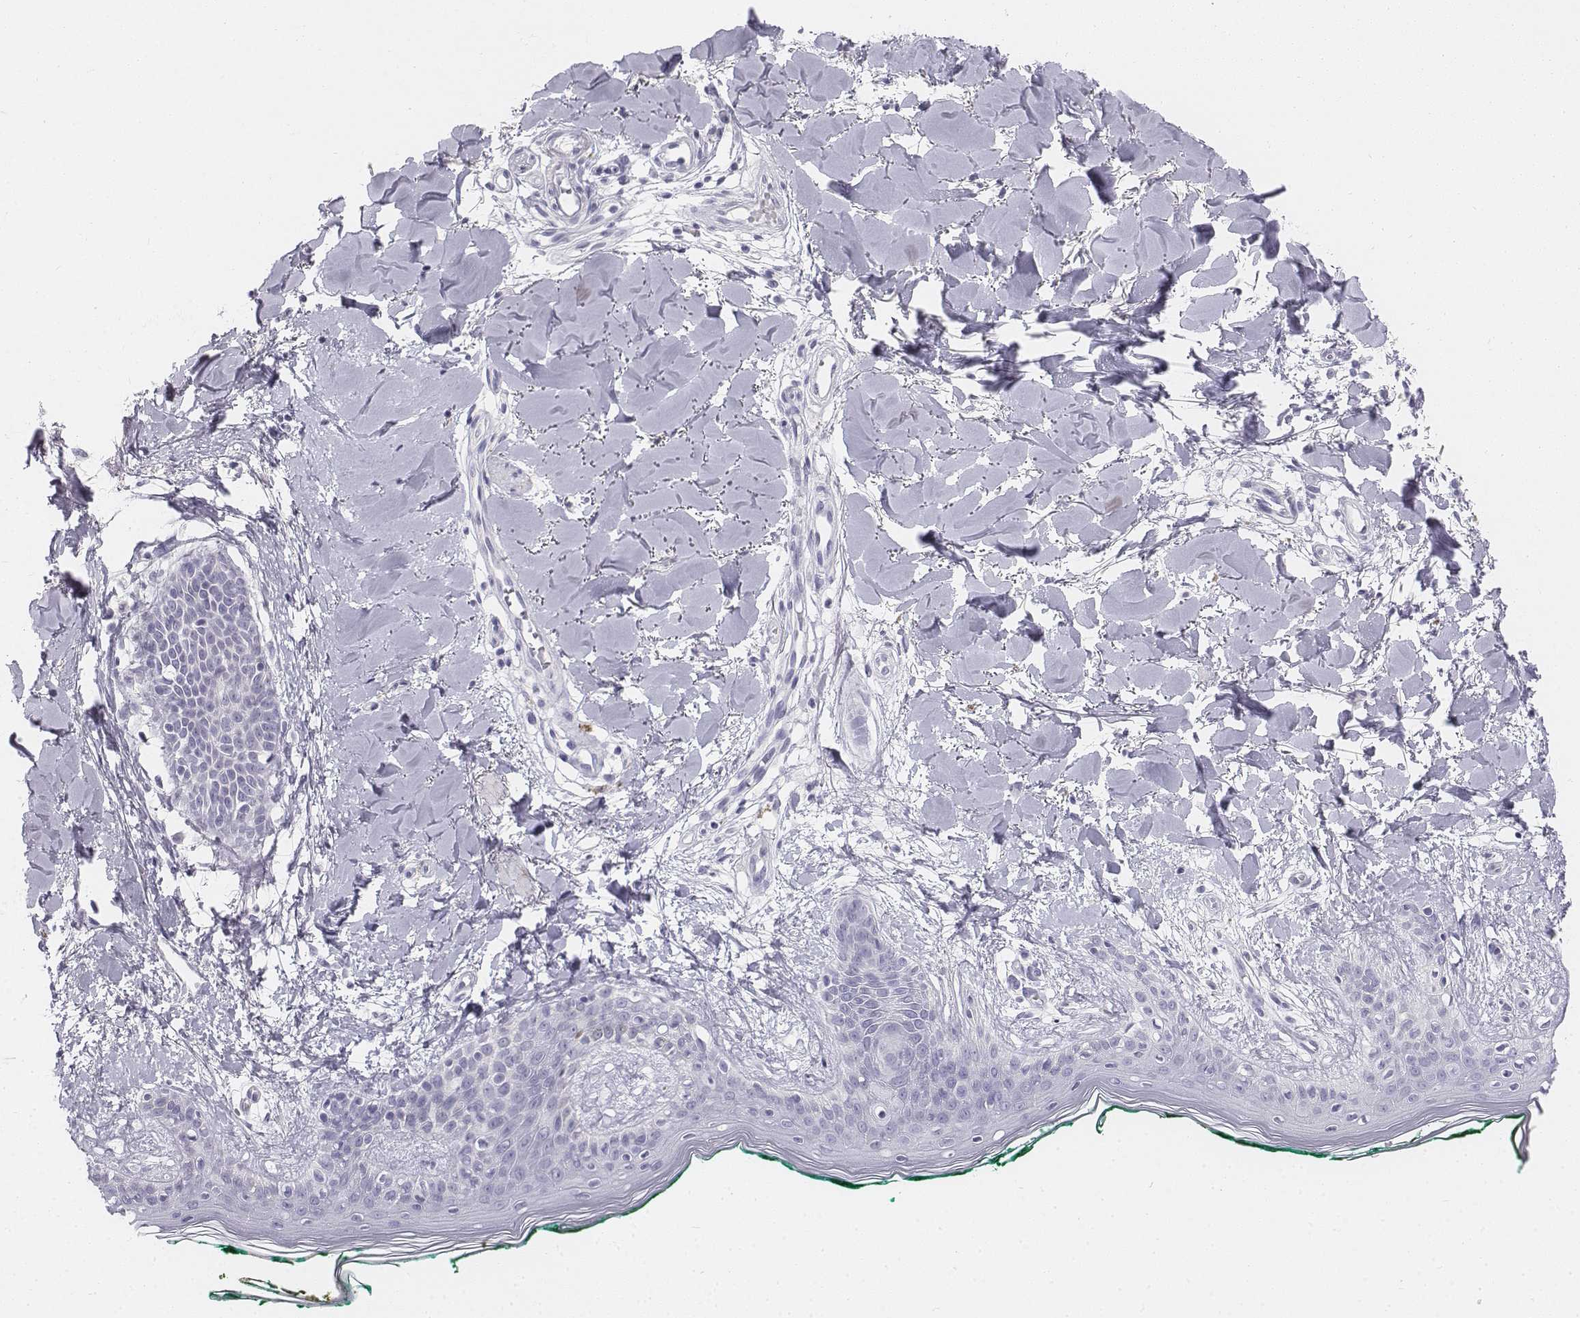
{"staining": {"intensity": "negative", "quantity": "none", "location": "none"}, "tissue": "skin", "cell_type": "Fibroblasts", "image_type": "normal", "snomed": [{"axis": "morphology", "description": "Normal tissue, NOS"}, {"axis": "topography", "description": "Skin"}], "caption": "IHC of benign skin exhibits no expression in fibroblasts.", "gene": "TH", "patient": {"sex": "female", "age": 34}}